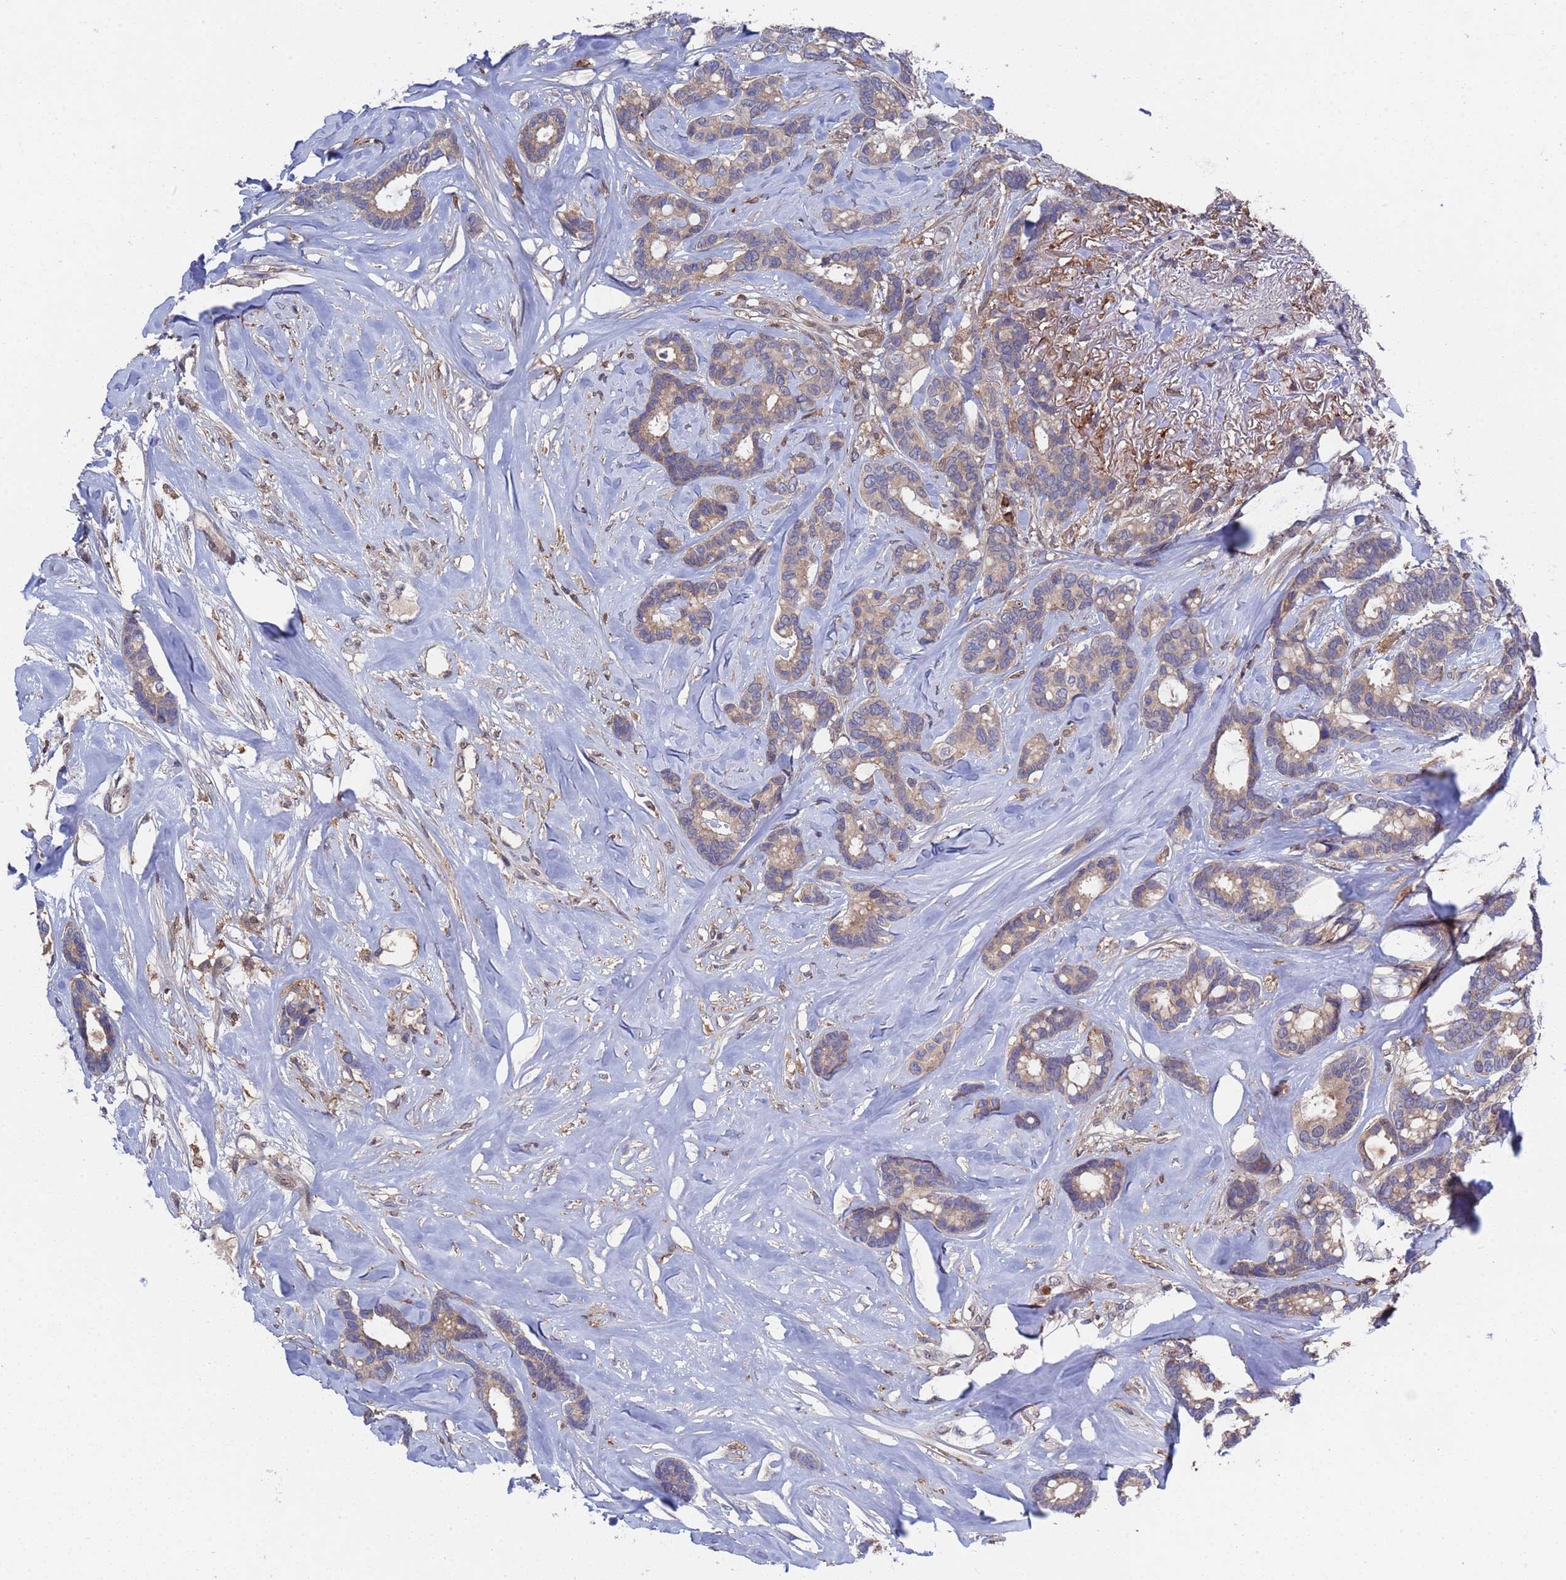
{"staining": {"intensity": "weak", "quantity": ">75%", "location": "cytoplasmic/membranous"}, "tissue": "breast cancer", "cell_type": "Tumor cells", "image_type": "cancer", "snomed": [{"axis": "morphology", "description": "Duct carcinoma"}, {"axis": "topography", "description": "Breast"}], "caption": "Protein expression analysis of human breast intraductal carcinoma reveals weak cytoplasmic/membranous staining in about >75% of tumor cells. The protein of interest is shown in brown color, while the nuclei are stained blue.", "gene": "TMBIM6", "patient": {"sex": "female", "age": 87}}